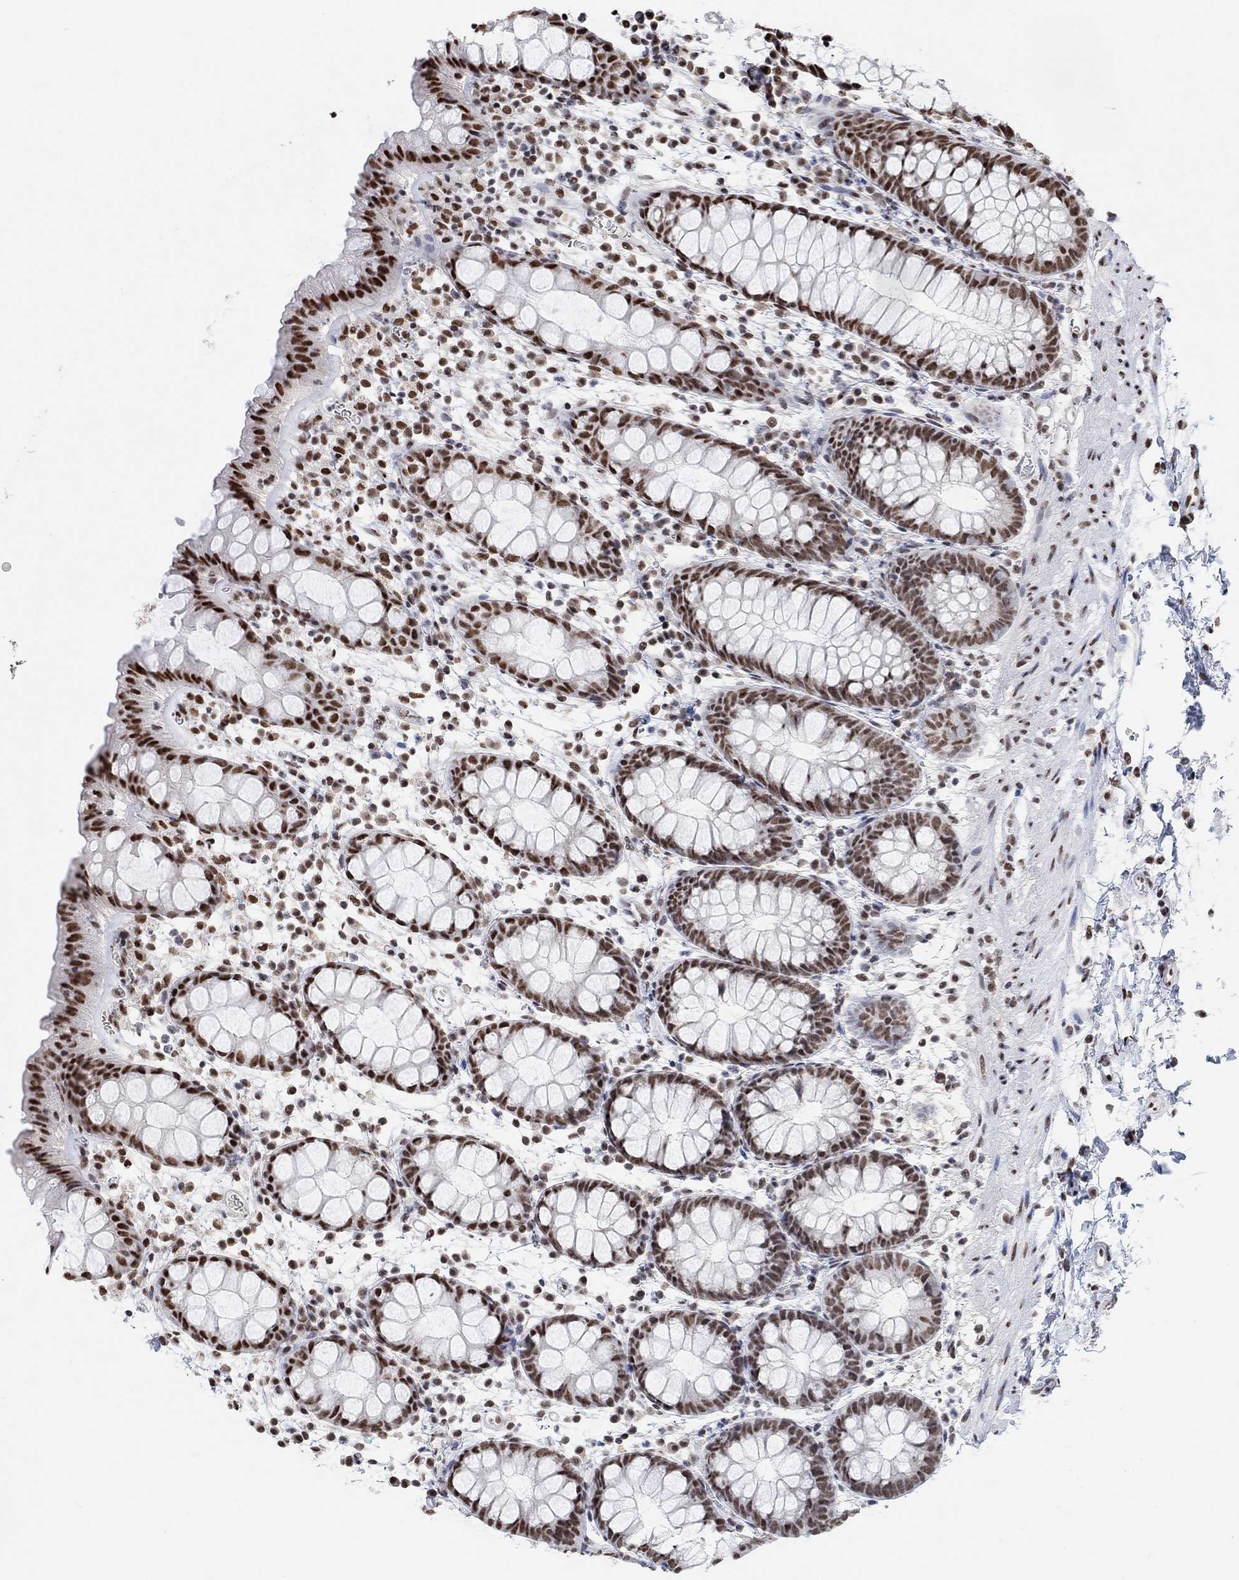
{"staining": {"intensity": "strong", "quantity": ">75%", "location": "nuclear"}, "tissue": "rectum", "cell_type": "Glandular cells", "image_type": "normal", "snomed": [{"axis": "morphology", "description": "Normal tissue, NOS"}, {"axis": "topography", "description": "Rectum"}], "caption": "Immunohistochemistry (IHC) image of benign rectum: rectum stained using IHC displays high levels of strong protein expression localized specifically in the nuclear of glandular cells, appearing as a nuclear brown color.", "gene": "USP39", "patient": {"sex": "male", "age": 57}}